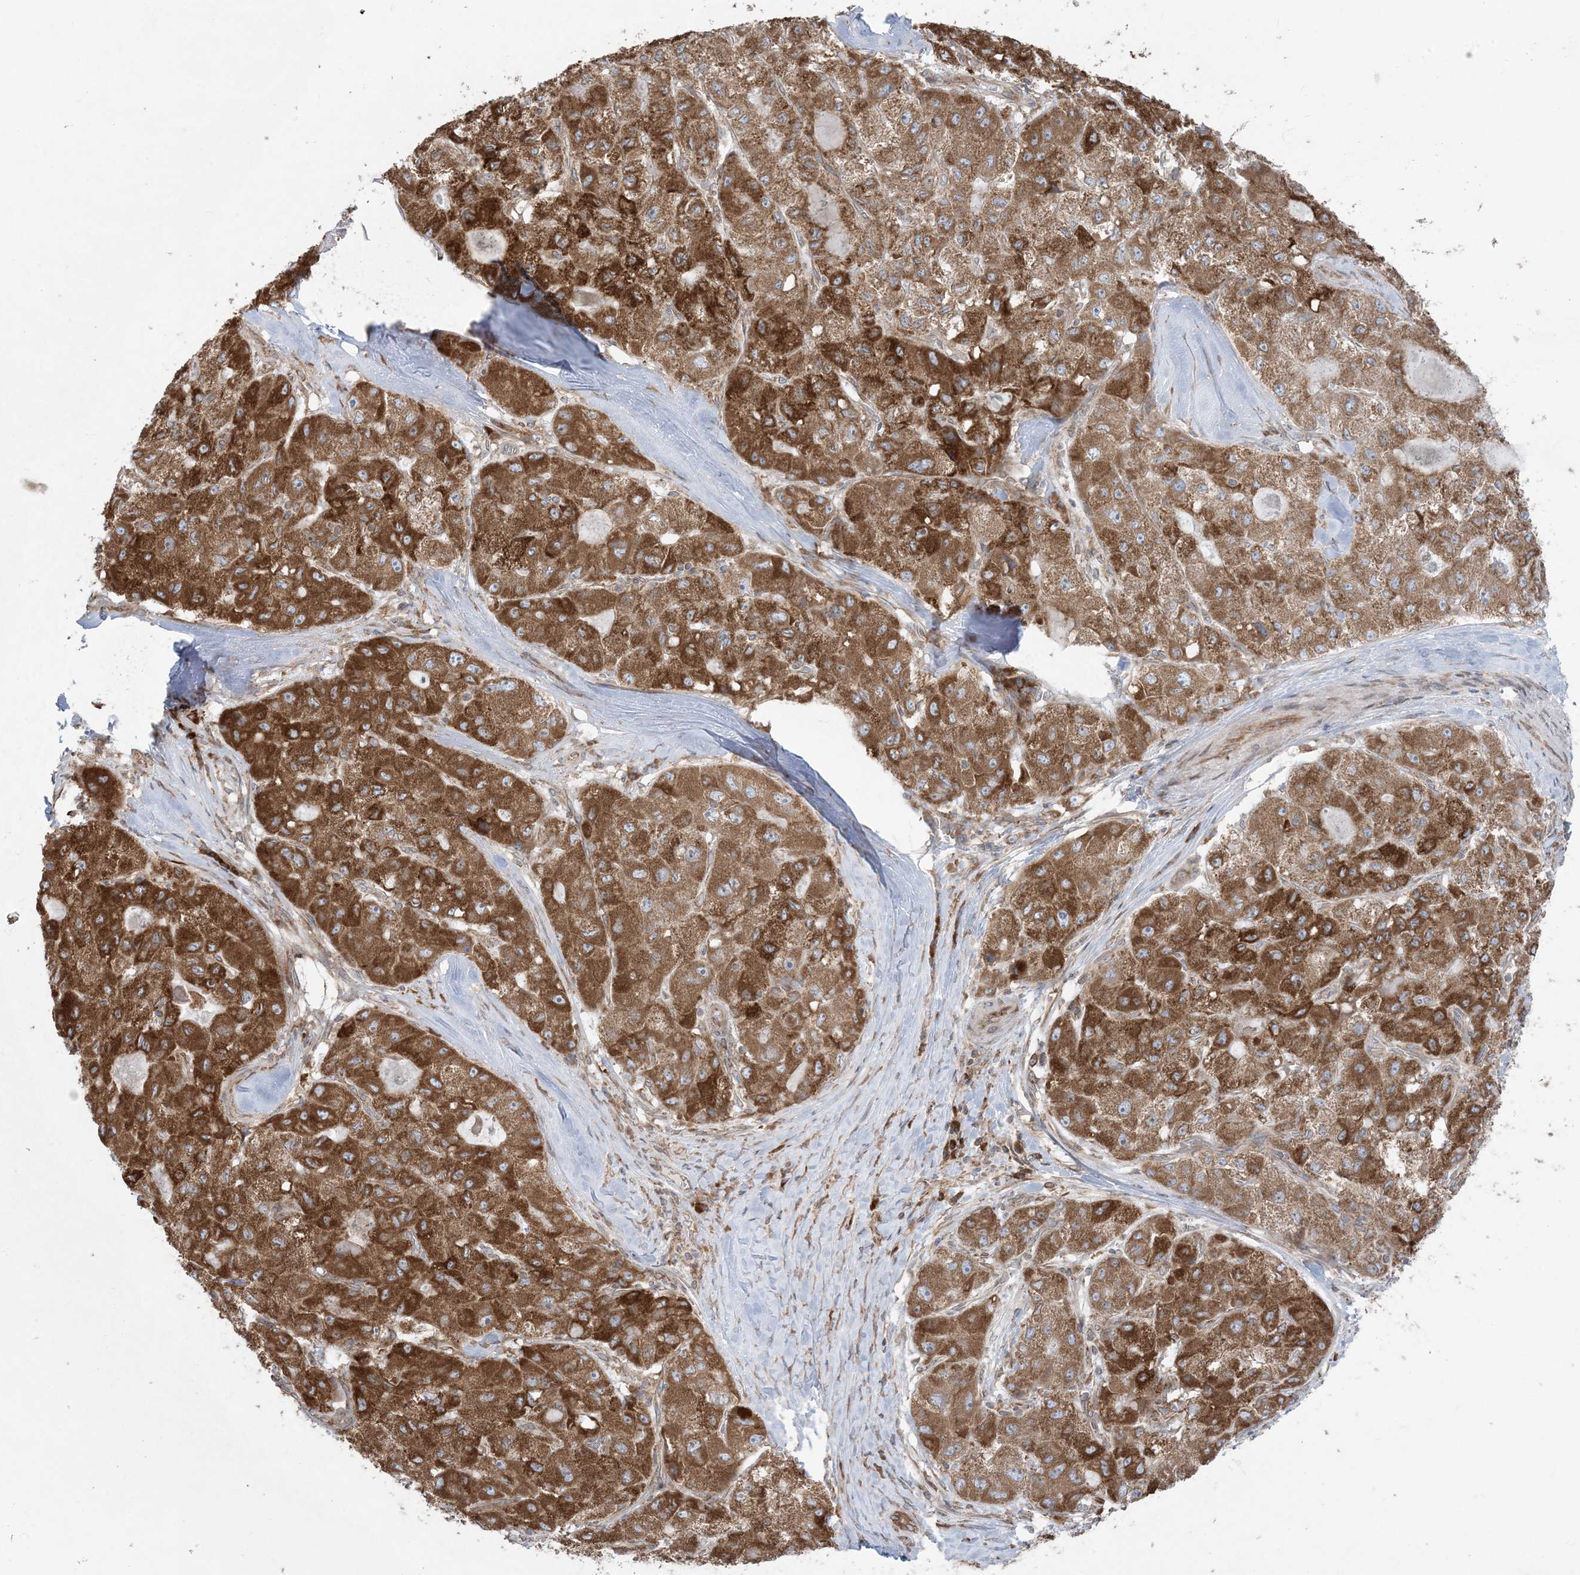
{"staining": {"intensity": "strong", "quantity": ">75%", "location": "cytoplasmic/membranous"}, "tissue": "liver cancer", "cell_type": "Tumor cells", "image_type": "cancer", "snomed": [{"axis": "morphology", "description": "Carcinoma, Hepatocellular, NOS"}, {"axis": "topography", "description": "Liver"}], "caption": "DAB (3,3'-diaminobenzidine) immunohistochemical staining of human liver cancer reveals strong cytoplasmic/membranous protein staining in approximately >75% of tumor cells.", "gene": "UBXN4", "patient": {"sex": "male", "age": 80}}